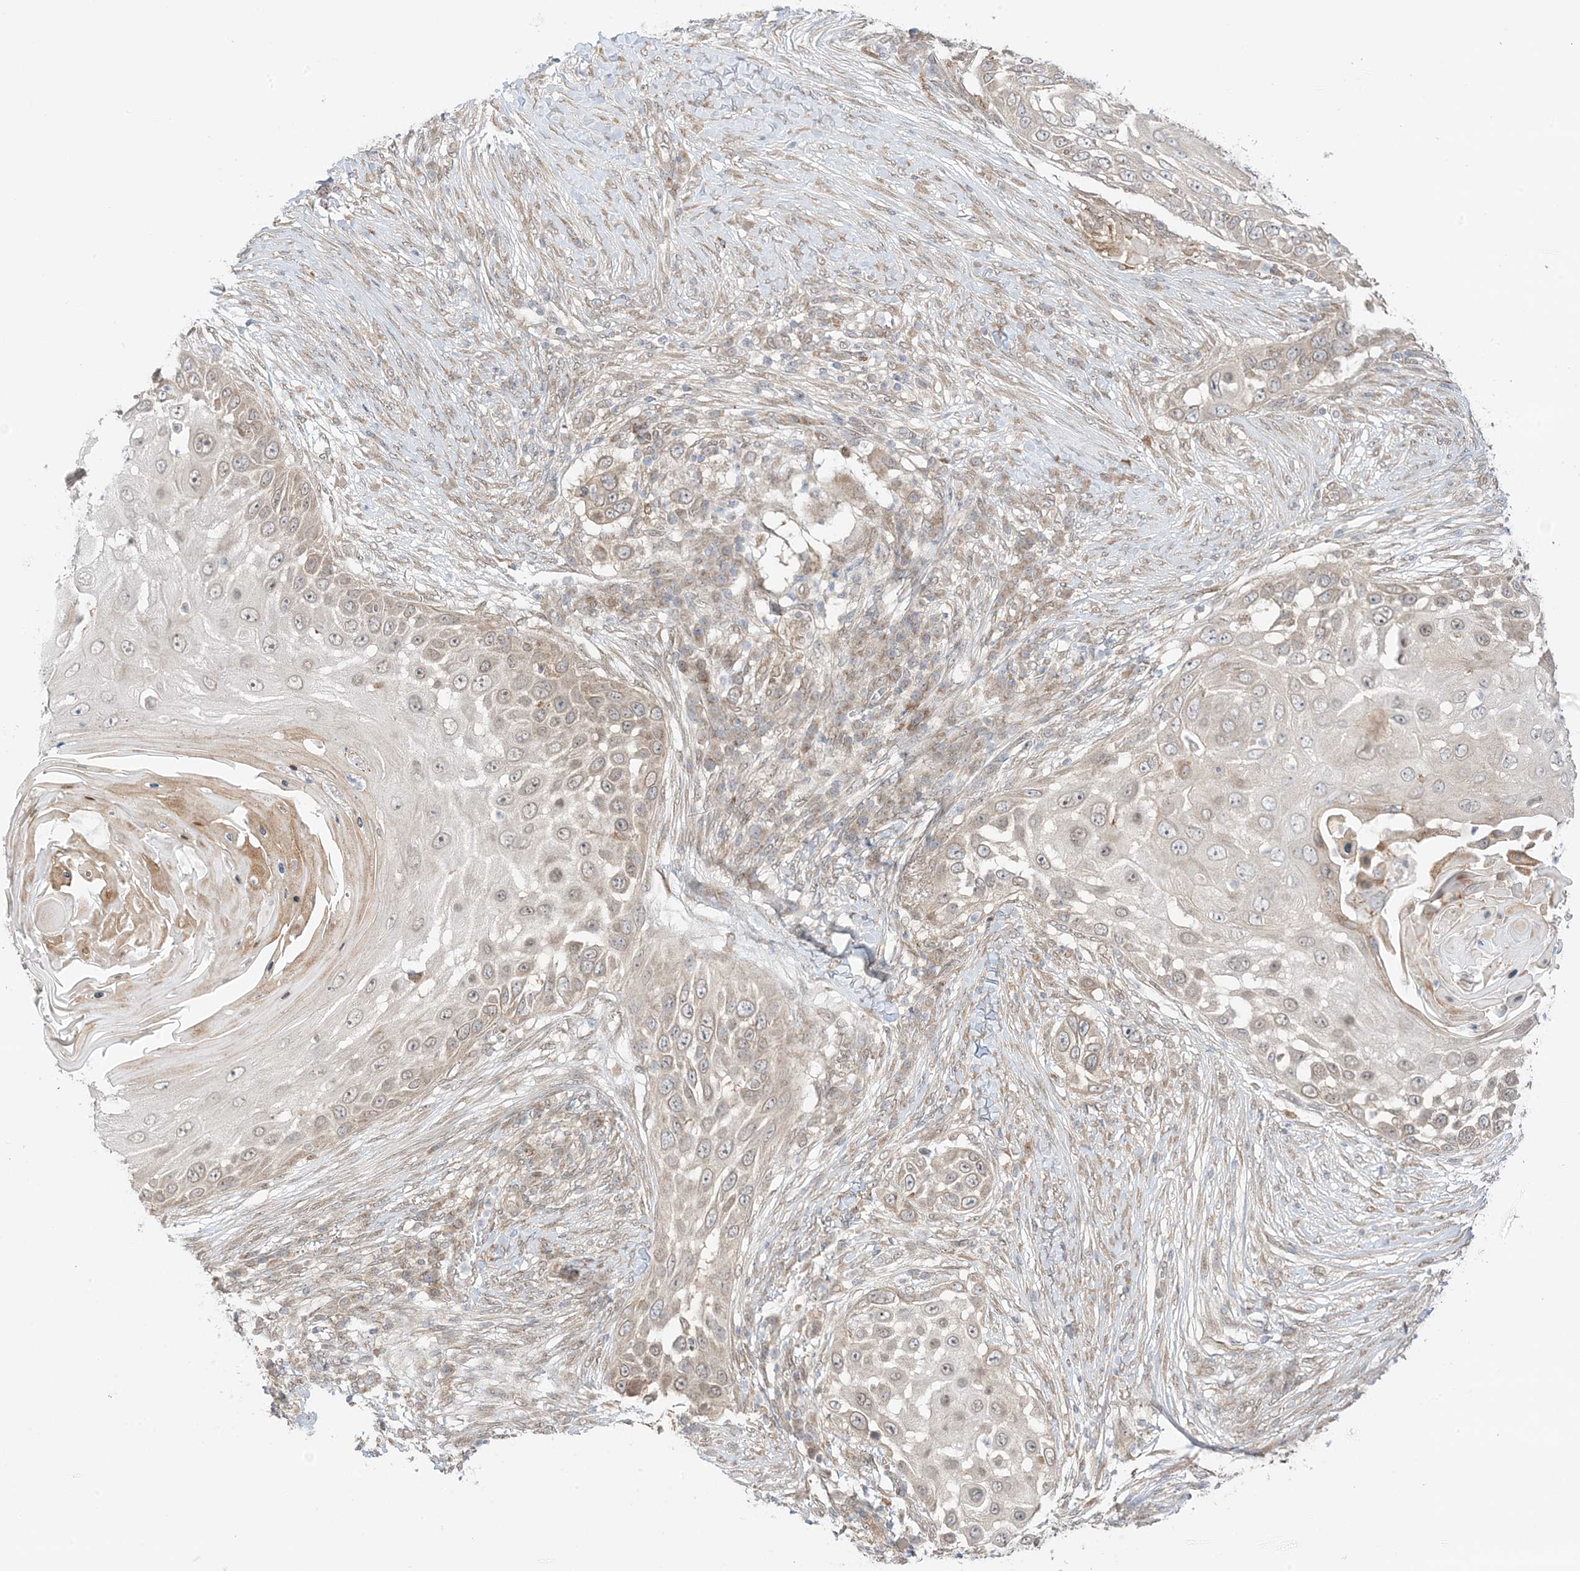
{"staining": {"intensity": "moderate", "quantity": ">75%", "location": "cytoplasmic/membranous,nuclear"}, "tissue": "skin cancer", "cell_type": "Tumor cells", "image_type": "cancer", "snomed": [{"axis": "morphology", "description": "Squamous cell carcinoma, NOS"}, {"axis": "topography", "description": "Skin"}], "caption": "Protein expression analysis of skin cancer exhibits moderate cytoplasmic/membranous and nuclear staining in about >75% of tumor cells.", "gene": "UBE2E2", "patient": {"sex": "female", "age": 44}}